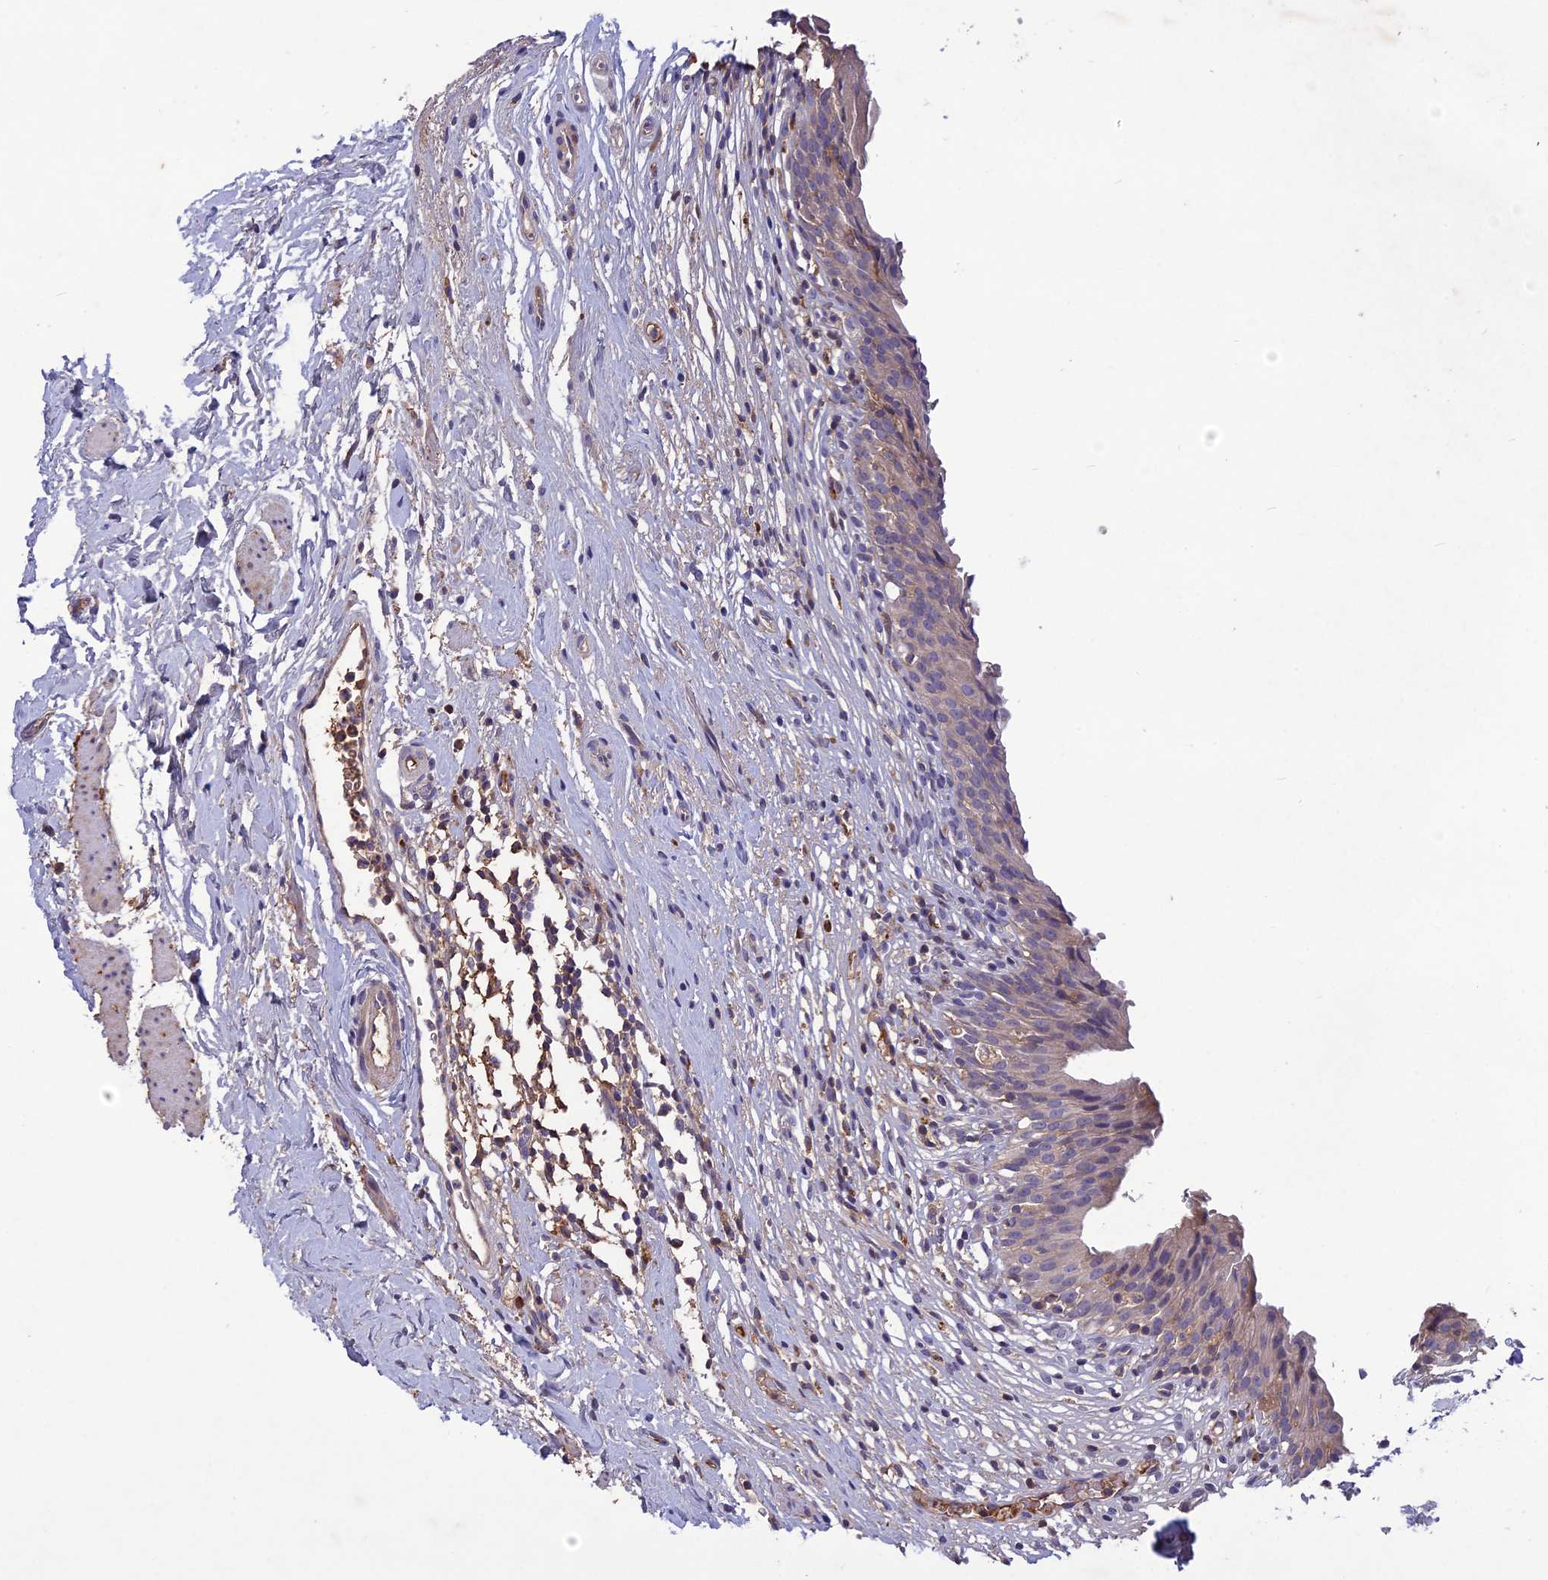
{"staining": {"intensity": "weak", "quantity": "25%-75%", "location": "cytoplasmic/membranous"}, "tissue": "urinary bladder", "cell_type": "Urothelial cells", "image_type": "normal", "snomed": [{"axis": "morphology", "description": "Normal tissue, NOS"}, {"axis": "morphology", "description": "Inflammation, NOS"}, {"axis": "topography", "description": "Urinary bladder"}], "caption": "Immunohistochemical staining of benign urinary bladder shows low levels of weak cytoplasmic/membranous staining in about 25%-75% of urothelial cells.", "gene": "ADO", "patient": {"sex": "male", "age": 63}}